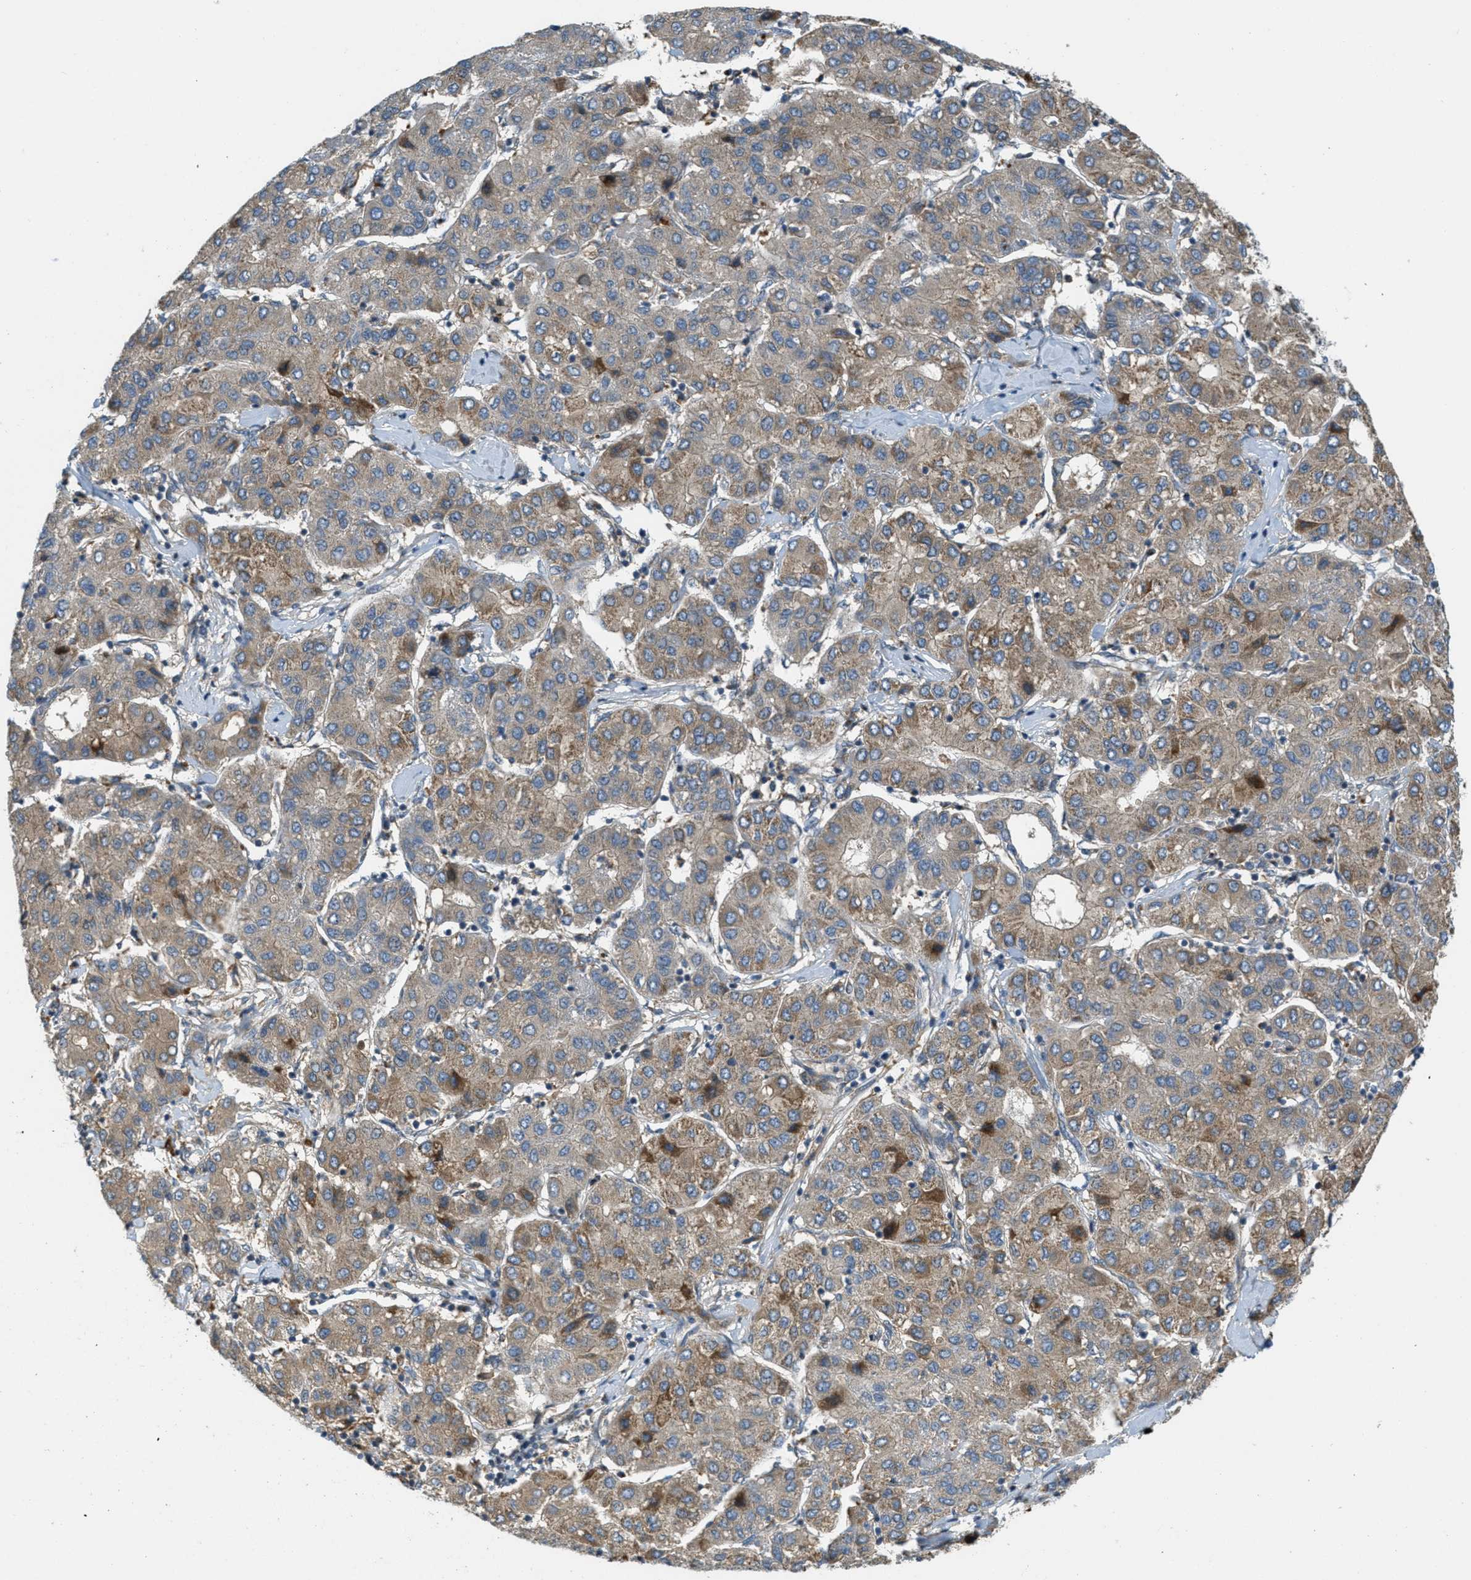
{"staining": {"intensity": "moderate", "quantity": ">75%", "location": "cytoplasmic/membranous"}, "tissue": "liver cancer", "cell_type": "Tumor cells", "image_type": "cancer", "snomed": [{"axis": "morphology", "description": "Carcinoma, Hepatocellular, NOS"}, {"axis": "topography", "description": "Liver"}], "caption": "Liver cancer (hepatocellular carcinoma) tissue displays moderate cytoplasmic/membranous positivity in about >75% of tumor cells", "gene": "ADCY6", "patient": {"sex": "male", "age": 65}}